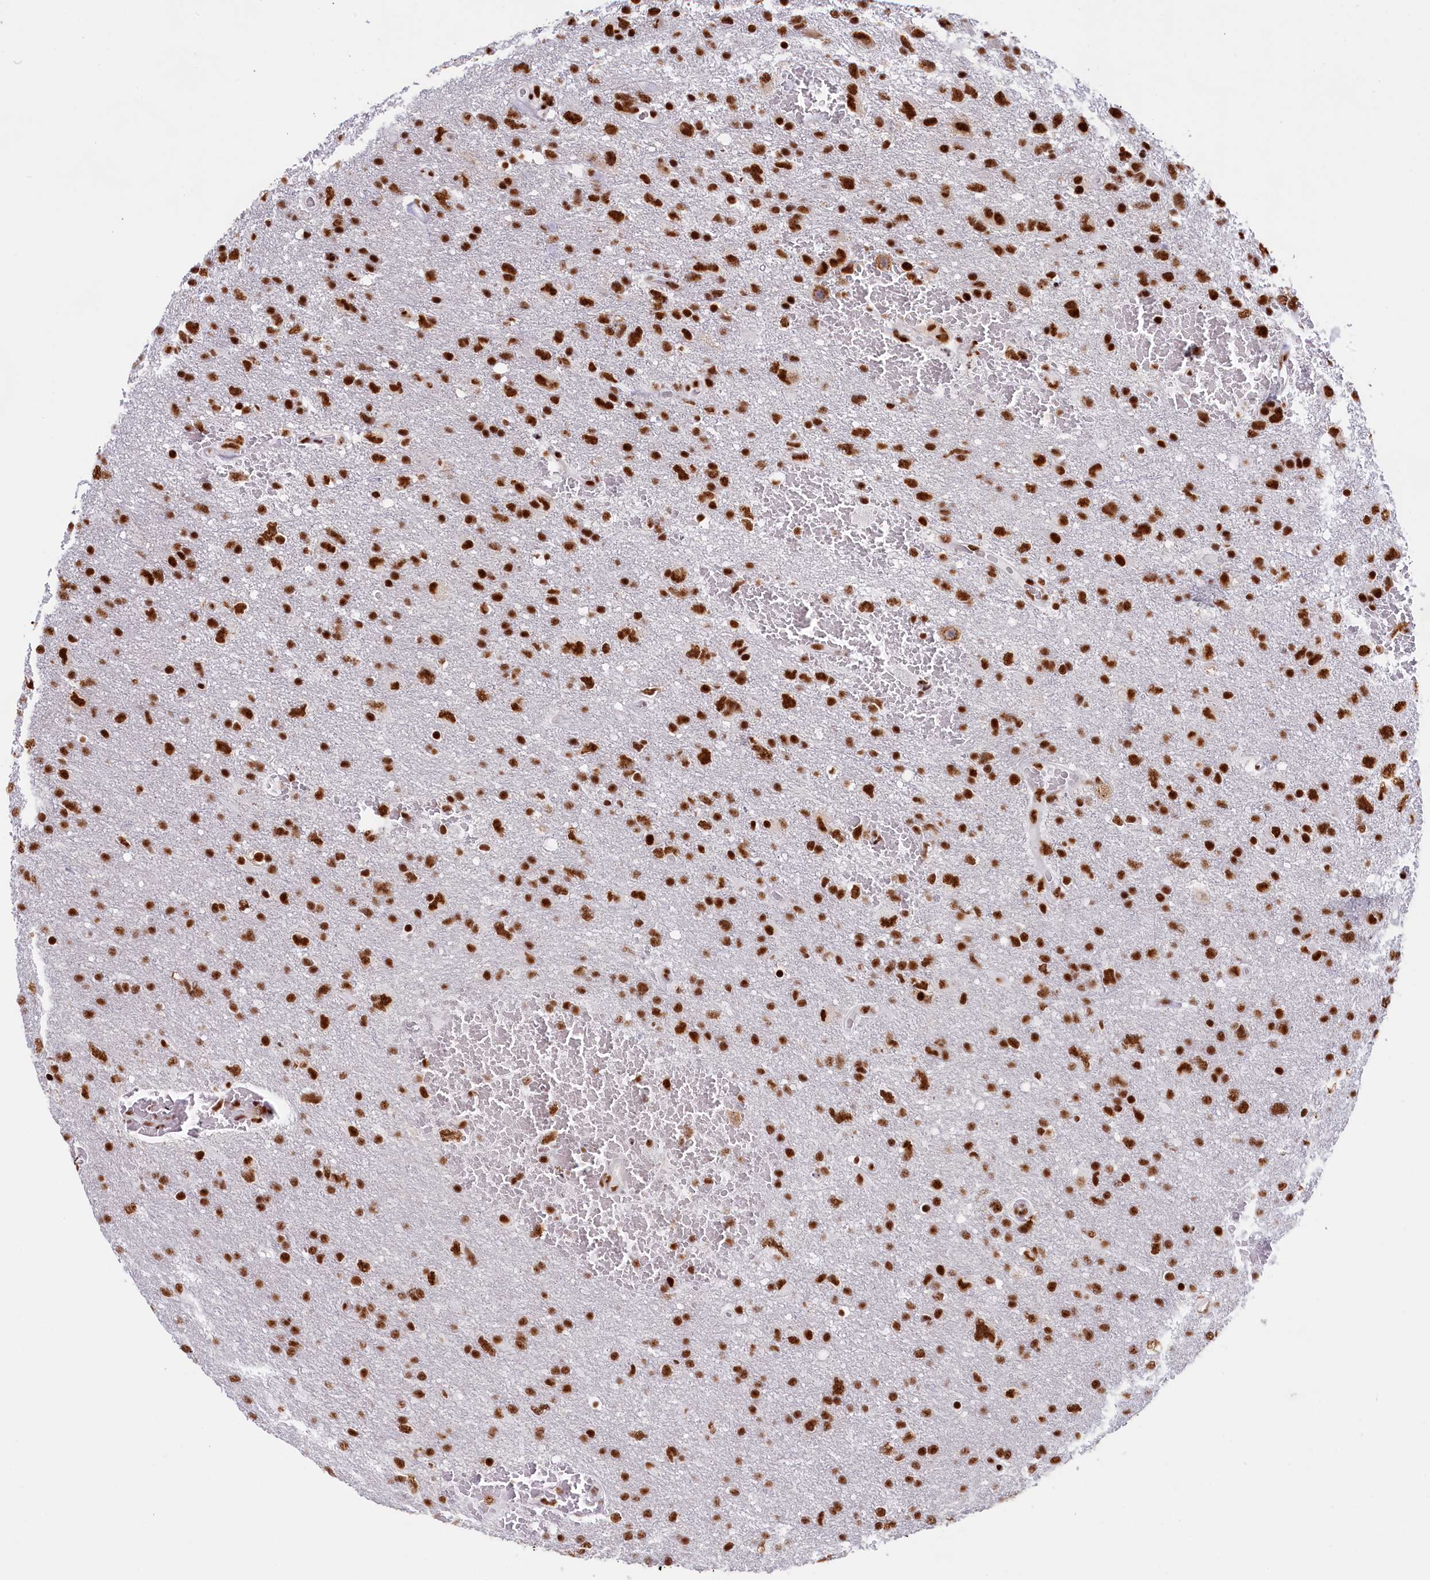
{"staining": {"intensity": "strong", "quantity": ">75%", "location": "nuclear"}, "tissue": "glioma", "cell_type": "Tumor cells", "image_type": "cancer", "snomed": [{"axis": "morphology", "description": "Glioma, malignant, High grade"}, {"axis": "topography", "description": "Brain"}], "caption": "Immunohistochemistry histopathology image of neoplastic tissue: malignant glioma (high-grade) stained using IHC reveals high levels of strong protein expression localized specifically in the nuclear of tumor cells, appearing as a nuclear brown color.", "gene": "SNRNP70", "patient": {"sex": "male", "age": 61}}